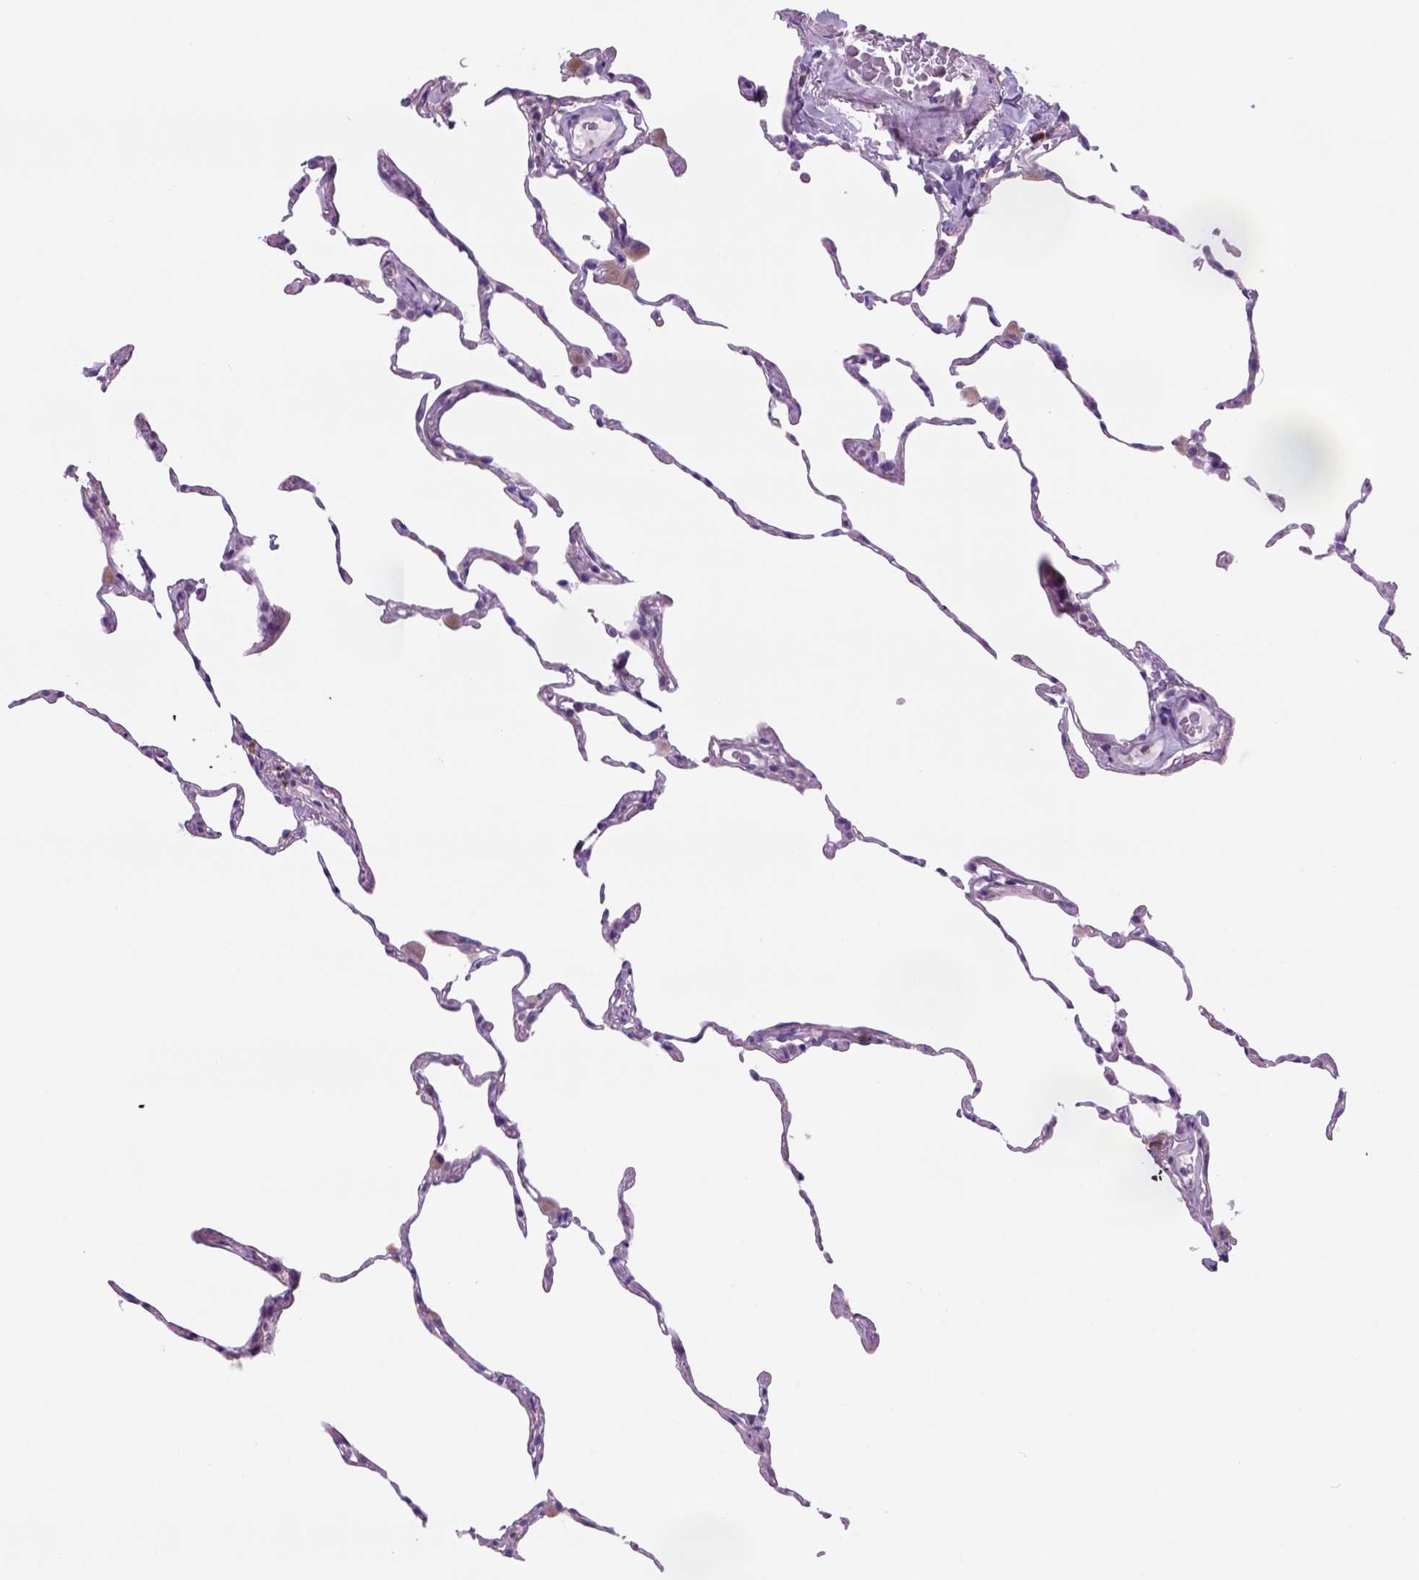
{"staining": {"intensity": "weak", "quantity": "25%-75%", "location": "cytoplasmic/membranous"}, "tissue": "lung", "cell_type": "Alveolar cells", "image_type": "normal", "snomed": [{"axis": "morphology", "description": "Normal tissue, NOS"}, {"axis": "topography", "description": "Lung"}], "caption": "The photomicrograph exhibits staining of normal lung, revealing weak cytoplasmic/membranous protein staining (brown color) within alveolar cells.", "gene": "PIAS3", "patient": {"sex": "female", "age": 57}}